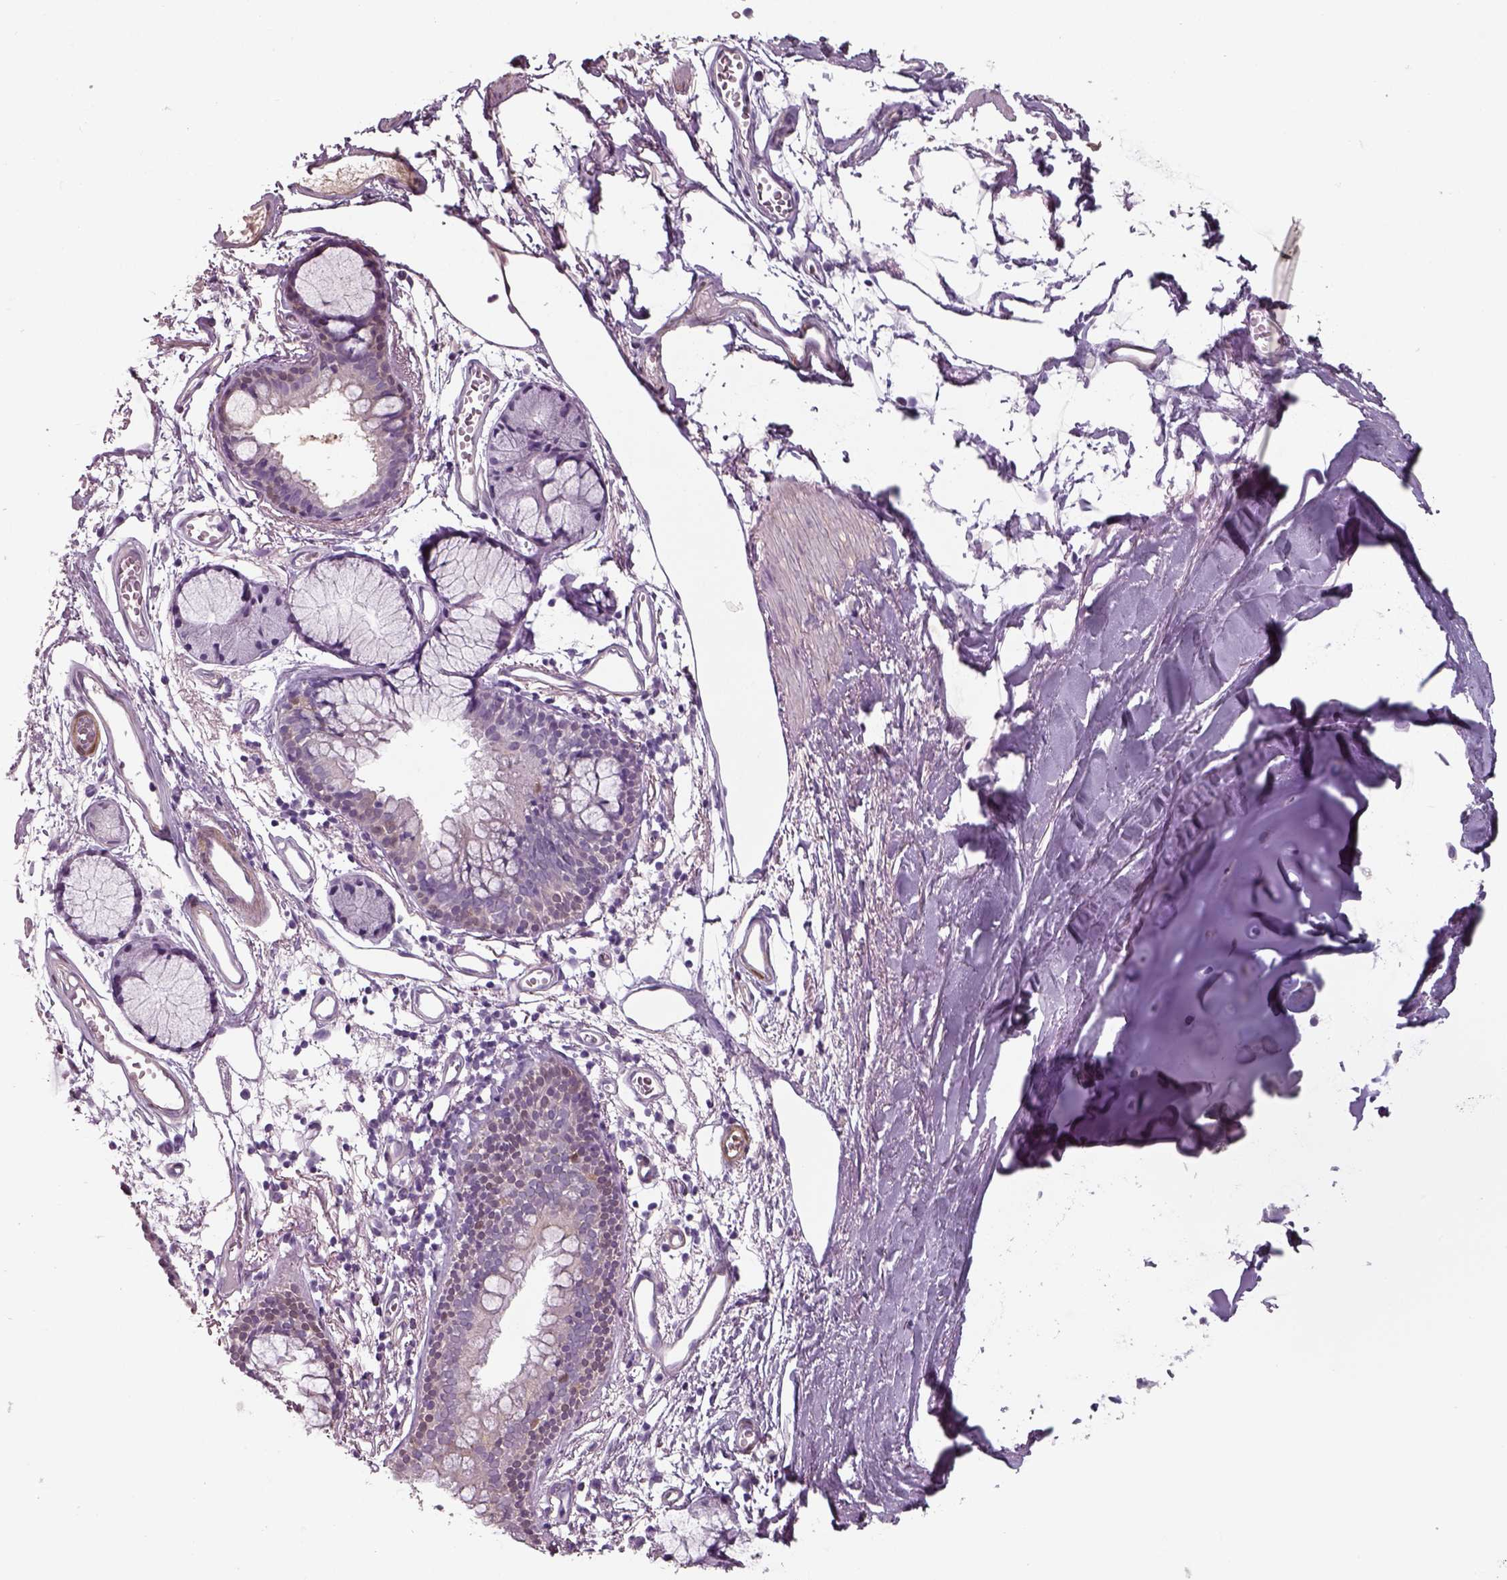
{"staining": {"intensity": "negative", "quantity": "none", "location": "none"}, "tissue": "adipose tissue", "cell_type": "Adipocytes", "image_type": "normal", "snomed": [{"axis": "morphology", "description": "Normal tissue, NOS"}, {"axis": "topography", "description": "Cartilage tissue"}, {"axis": "topography", "description": "Bronchus"}], "caption": "This is a histopathology image of IHC staining of normal adipose tissue, which shows no positivity in adipocytes.", "gene": "ISYNA1", "patient": {"sex": "female", "age": 79}}